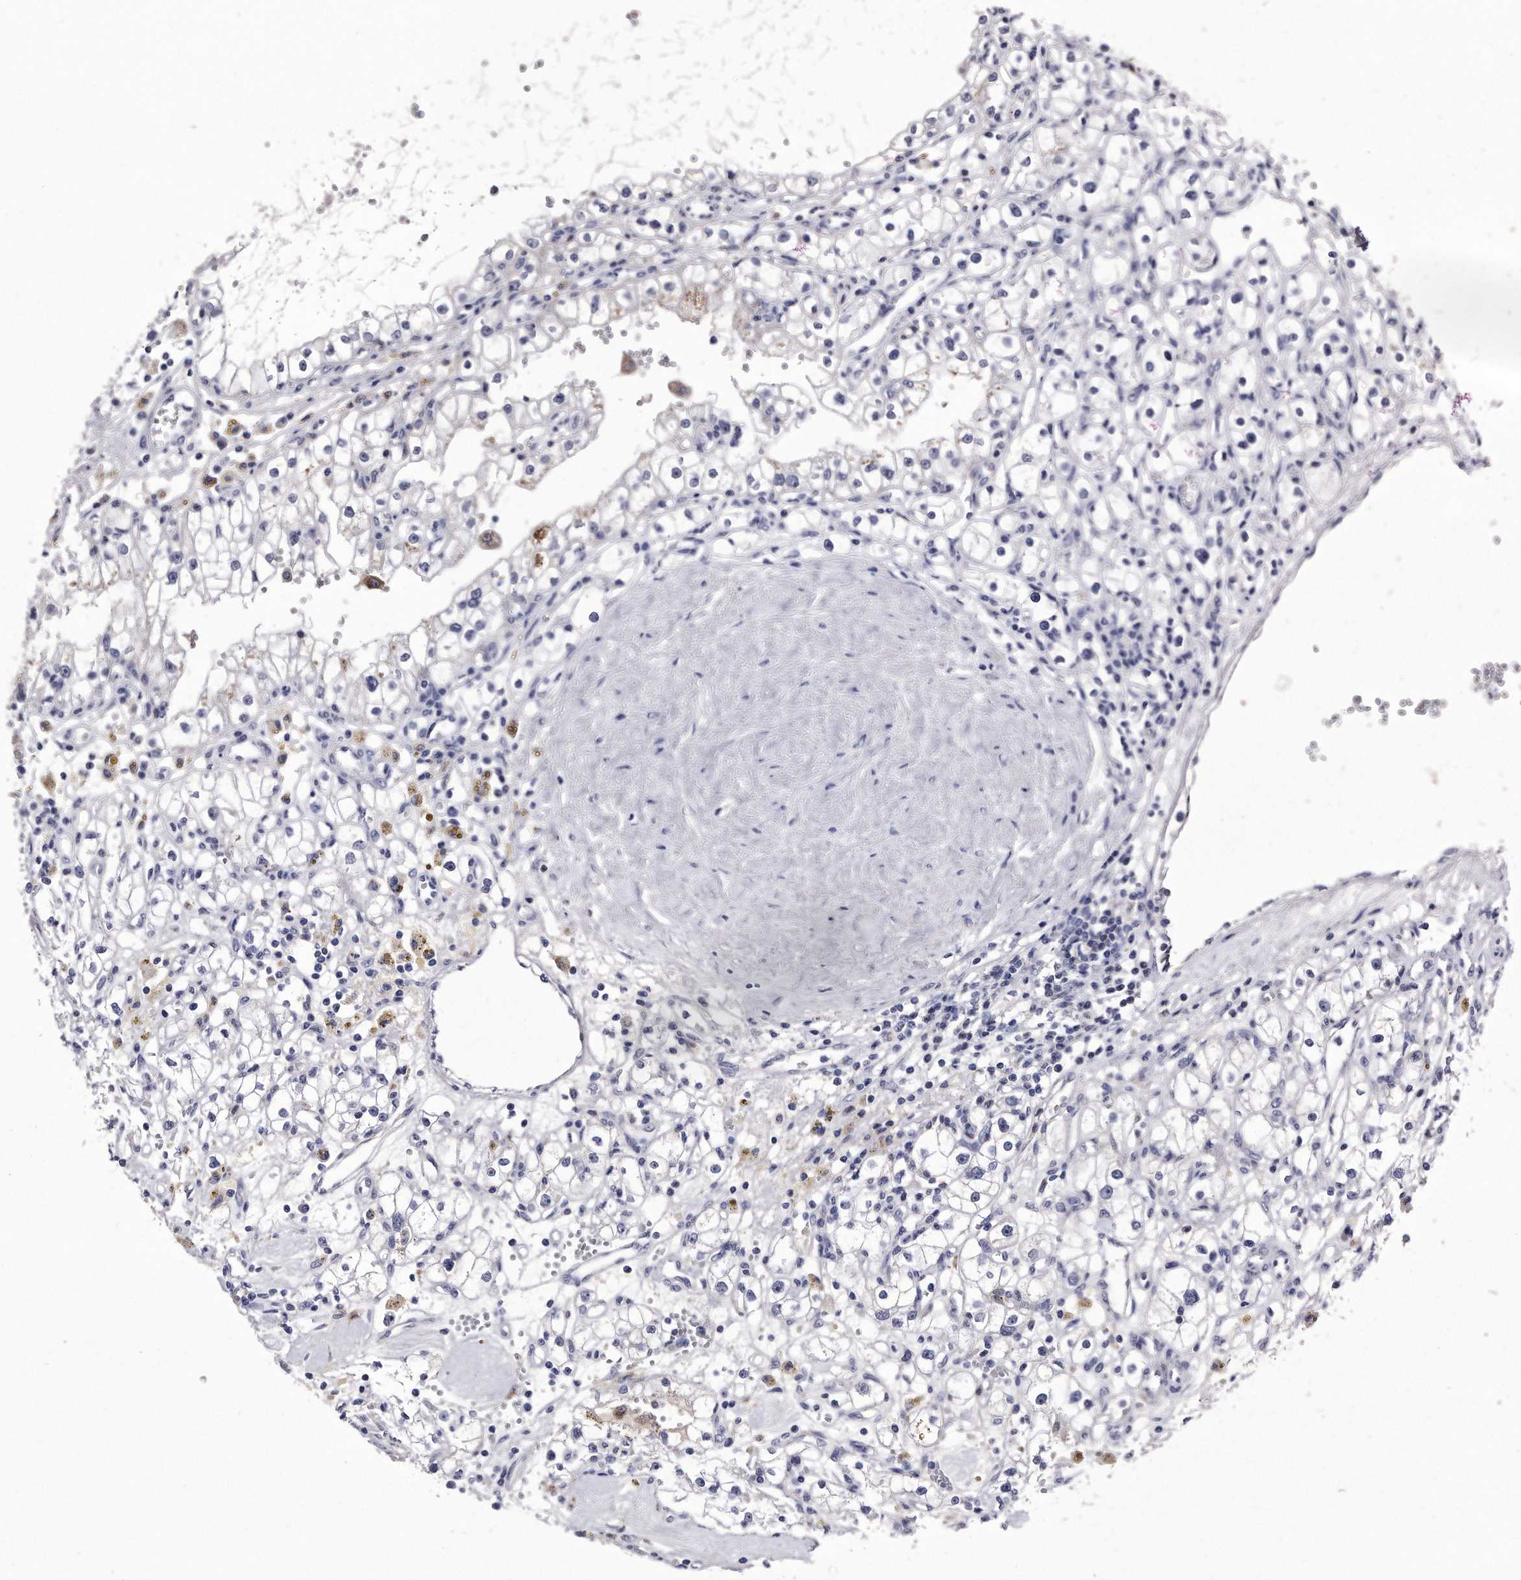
{"staining": {"intensity": "negative", "quantity": "none", "location": "none"}, "tissue": "renal cancer", "cell_type": "Tumor cells", "image_type": "cancer", "snomed": [{"axis": "morphology", "description": "Adenocarcinoma, NOS"}, {"axis": "topography", "description": "Kidney"}], "caption": "Tumor cells show no significant positivity in adenocarcinoma (renal). The staining was performed using DAB (3,3'-diaminobenzidine) to visualize the protein expression in brown, while the nuclei were stained in blue with hematoxylin (Magnification: 20x).", "gene": "KCTD8", "patient": {"sex": "male", "age": 56}}